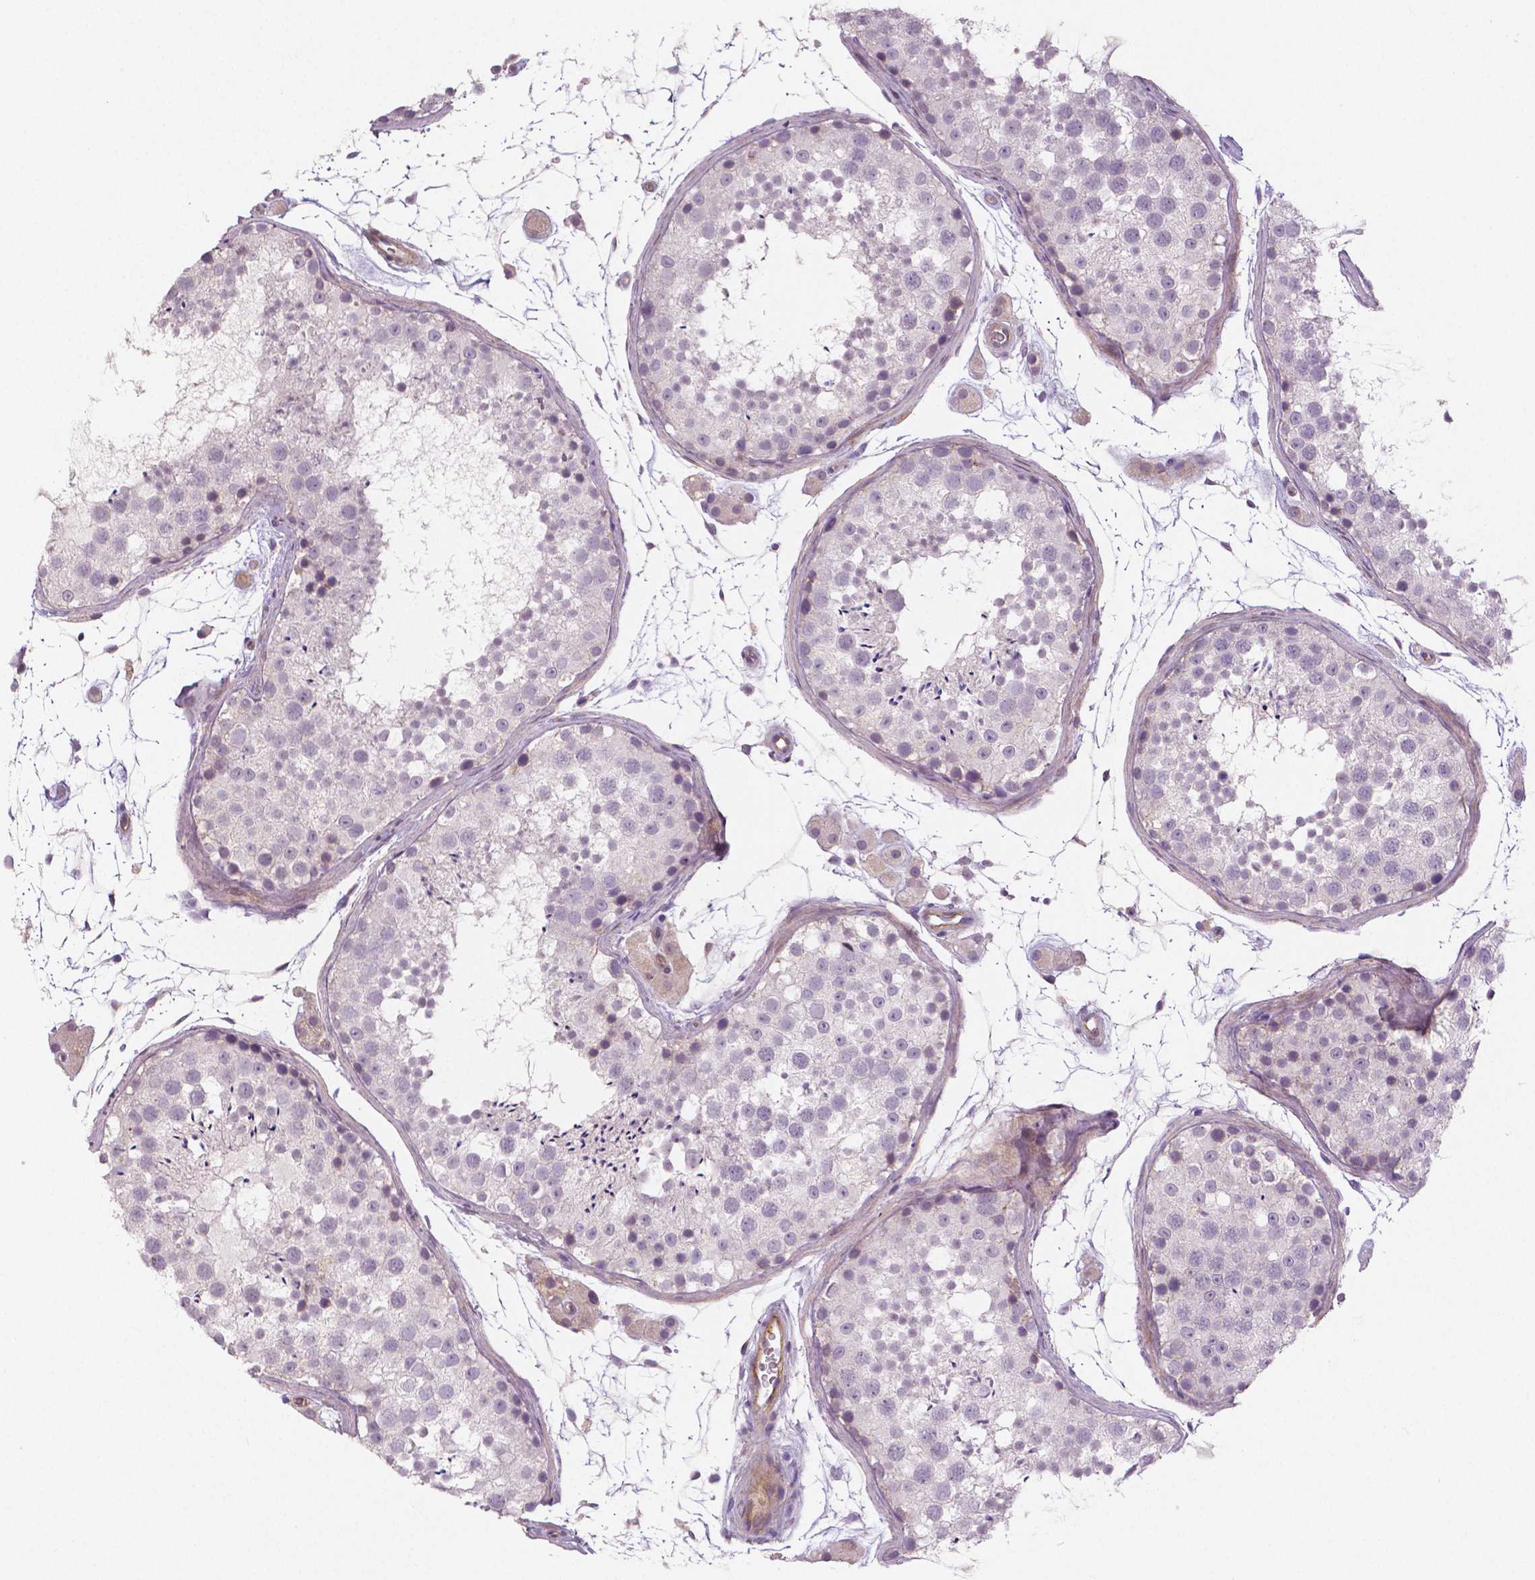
{"staining": {"intensity": "negative", "quantity": "none", "location": "none"}, "tissue": "testis", "cell_type": "Cells in seminiferous ducts", "image_type": "normal", "snomed": [{"axis": "morphology", "description": "Normal tissue, NOS"}, {"axis": "topography", "description": "Testis"}], "caption": "Immunohistochemistry (IHC) image of unremarkable testis: human testis stained with DAB (3,3'-diaminobenzidine) displays no significant protein expression in cells in seminiferous ducts.", "gene": "FLT1", "patient": {"sex": "male", "age": 41}}